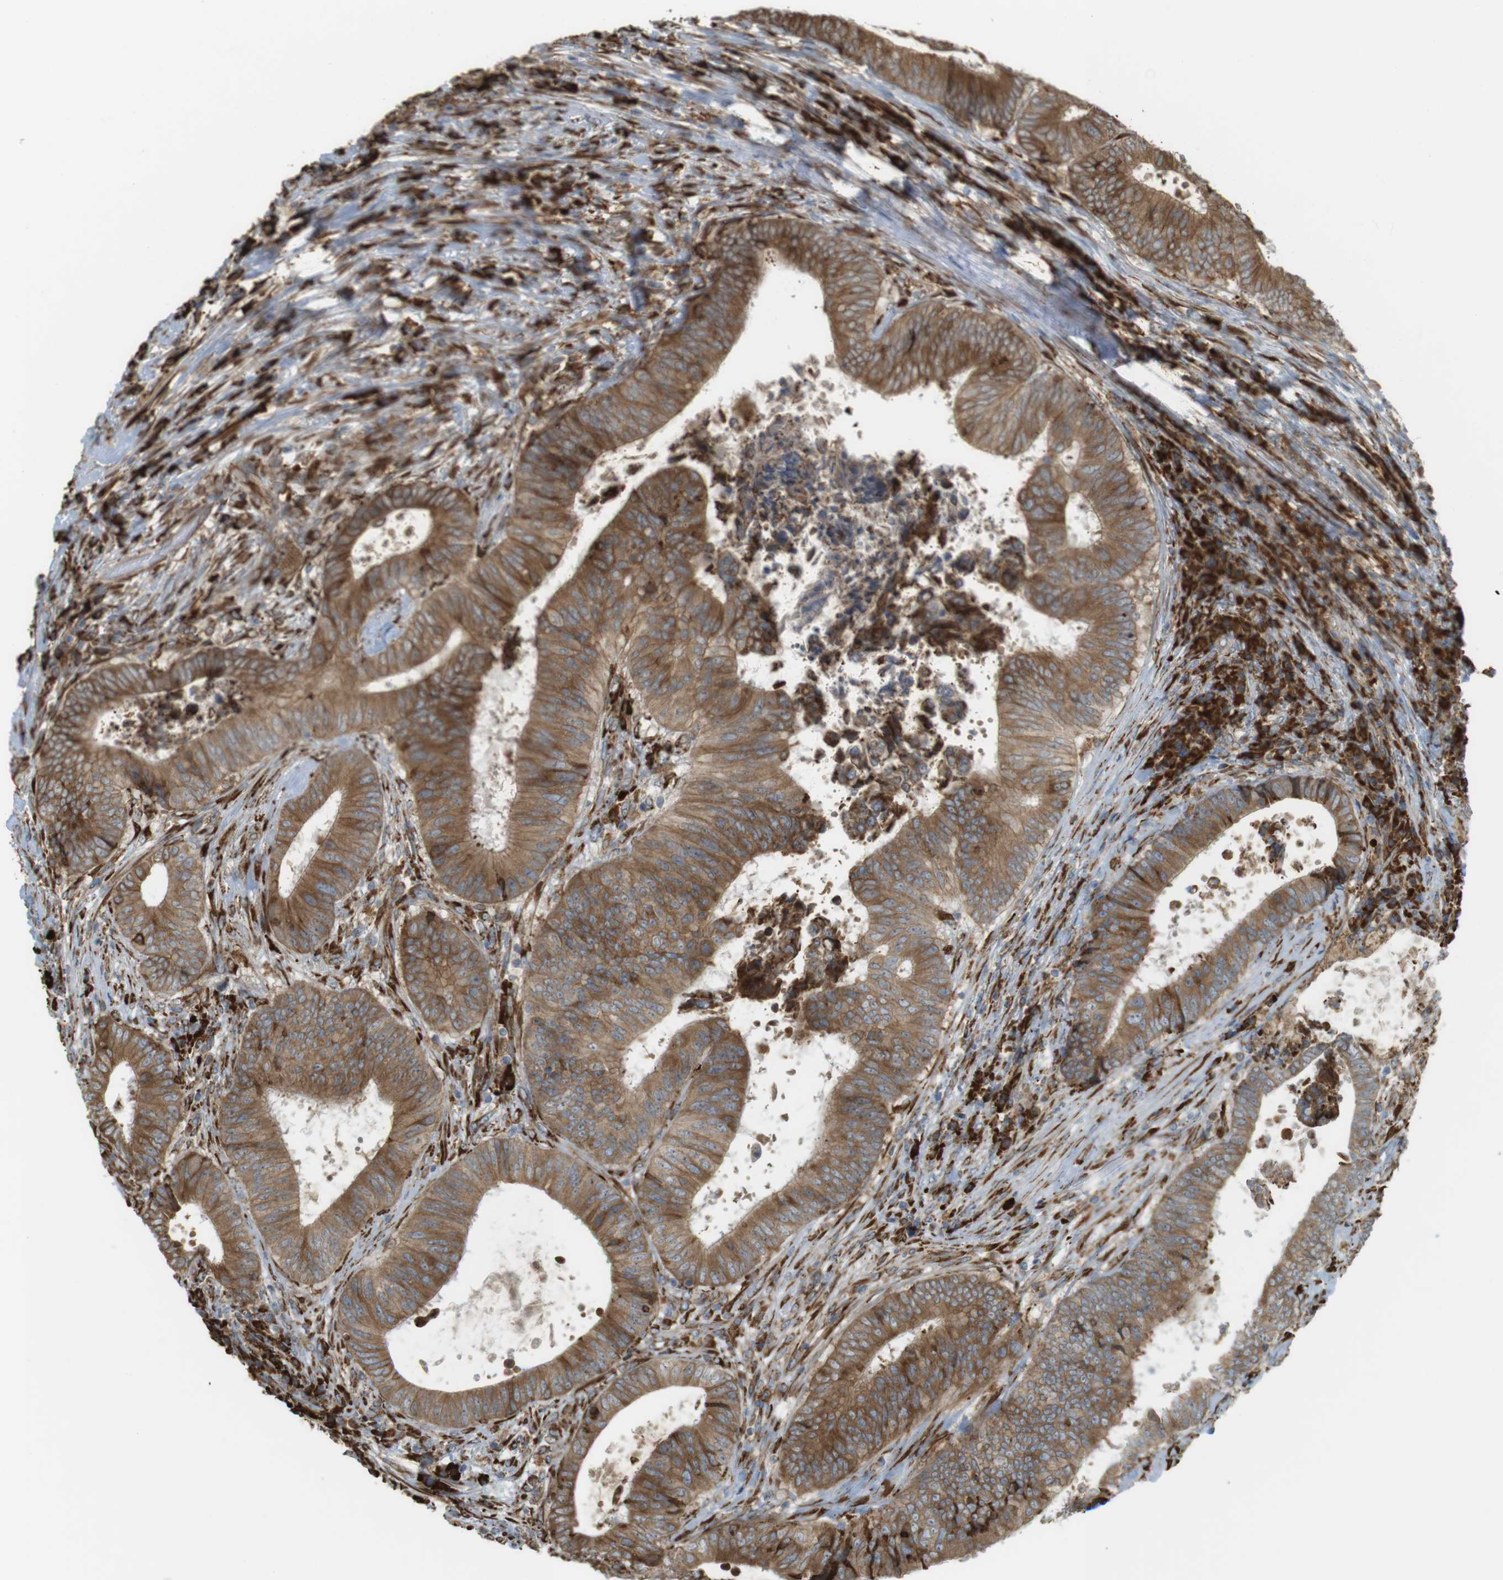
{"staining": {"intensity": "moderate", "quantity": ">75%", "location": "cytoplasmic/membranous"}, "tissue": "colorectal cancer", "cell_type": "Tumor cells", "image_type": "cancer", "snomed": [{"axis": "morphology", "description": "Adenocarcinoma, NOS"}, {"axis": "topography", "description": "Rectum"}], "caption": "Human colorectal cancer stained with a brown dye reveals moderate cytoplasmic/membranous positive positivity in approximately >75% of tumor cells.", "gene": "MBOAT2", "patient": {"sex": "male", "age": 72}}